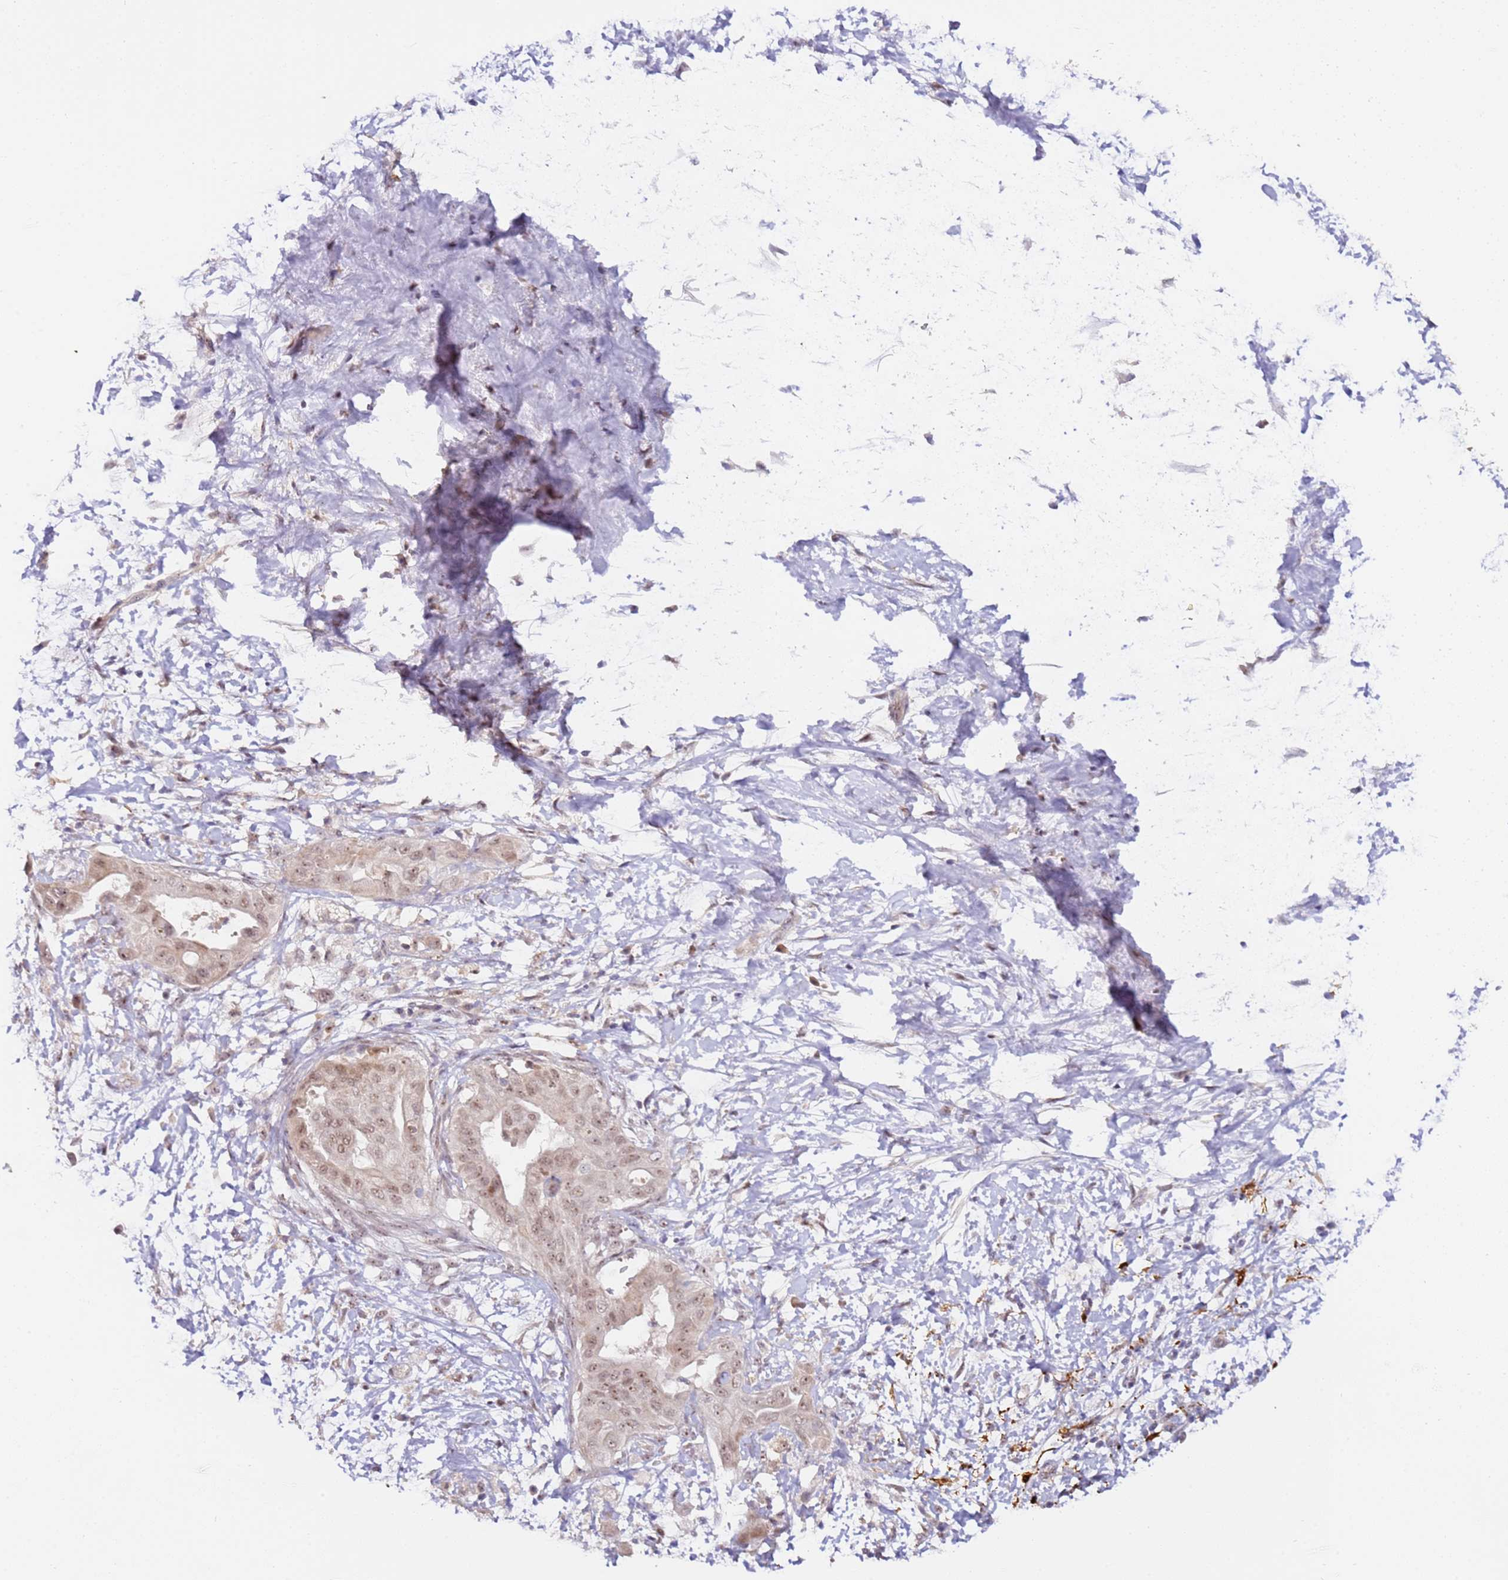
{"staining": {"intensity": "moderate", "quantity": ">75%", "location": "nuclear"}, "tissue": "pancreatic cancer", "cell_type": "Tumor cells", "image_type": "cancer", "snomed": [{"axis": "morphology", "description": "Adenocarcinoma, NOS"}, {"axis": "topography", "description": "Pancreas"}], "caption": "Immunohistochemical staining of pancreatic adenocarcinoma demonstrates moderate nuclear protein expression in about >75% of tumor cells.", "gene": "LGALSL", "patient": {"sex": "male", "age": 68}}